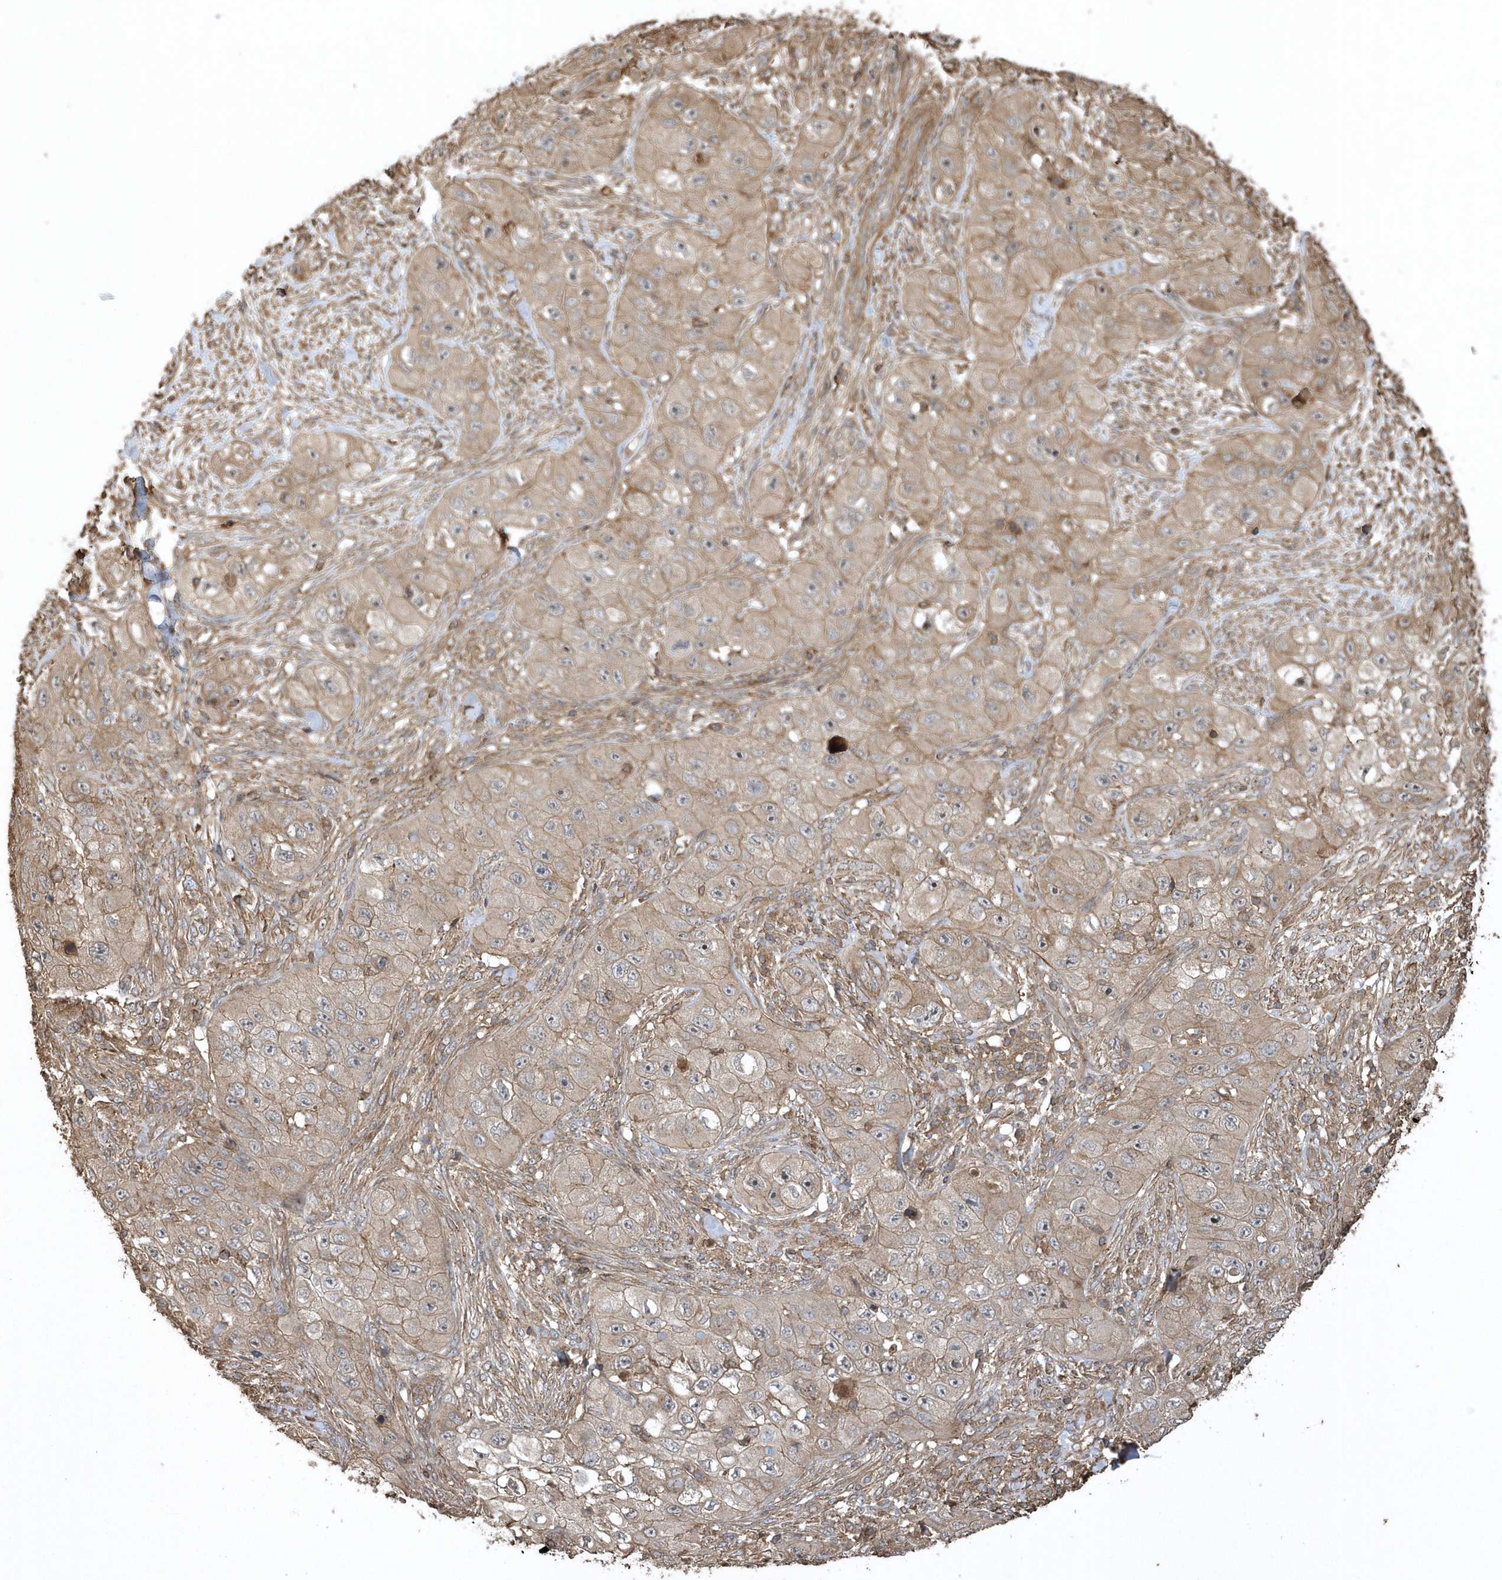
{"staining": {"intensity": "weak", "quantity": ">75%", "location": "cytoplasmic/membranous"}, "tissue": "skin cancer", "cell_type": "Tumor cells", "image_type": "cancer", "snomed": [{"axis": "morphology", "description": "Squamous cell carcinoma, NOS"}, {"axis": "topography", "description": "Skin"}, {"axis": "topography", "description": "Subcutis"}], "caption": "Skin cancer tissue reveals weak cytoplasmic/membranous expression in about >75% of tumor cells, visualized by immunohistochemistry. (DAB IHC, brown staining for protein, blue staining for nuclei).", "gene": "SENP8", "patient": {"sex": "male", "age": 73}}